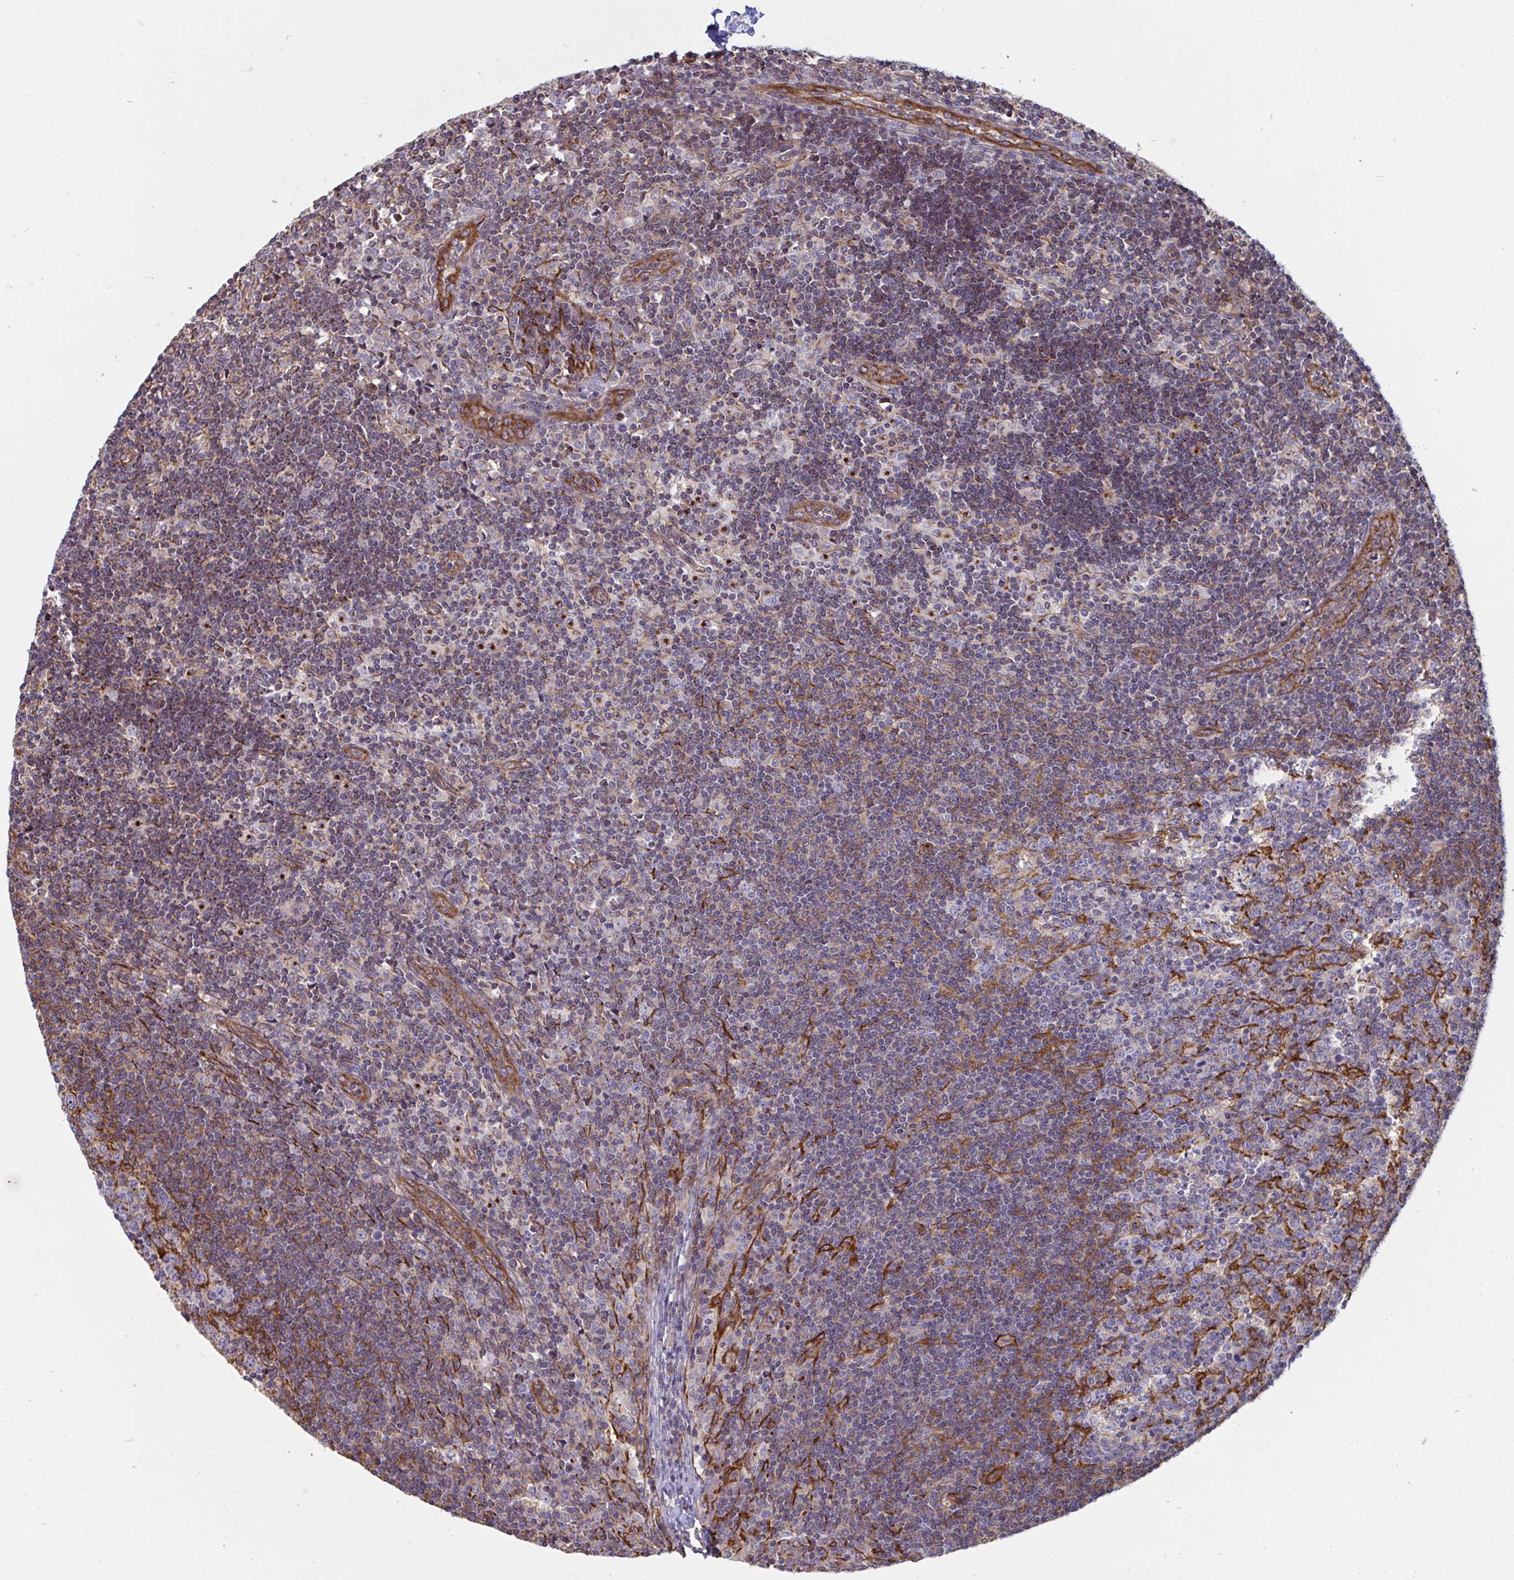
{"staining": {"intensity": "weak", "quantity": "25%-75%", "location": "cytoplasmic/membranous"}, "tissue": "lymph node", "cell_type": "Non-germinal center cells", "image_type": "normal", "snomed": [{"axis": "morphology", "description": "Normal tissue, NOS"}, {"axis": "topography", "description": "Lymph node"}], "caption": "Brown immunohistochemical staining in unremarkable lymph node displays weak cytoplasmic/membranous positivity in about 25%-75% of non-germinal center cells.", "gene": "SLC9A6", "patient": {"sex": "female", "age": 45}}